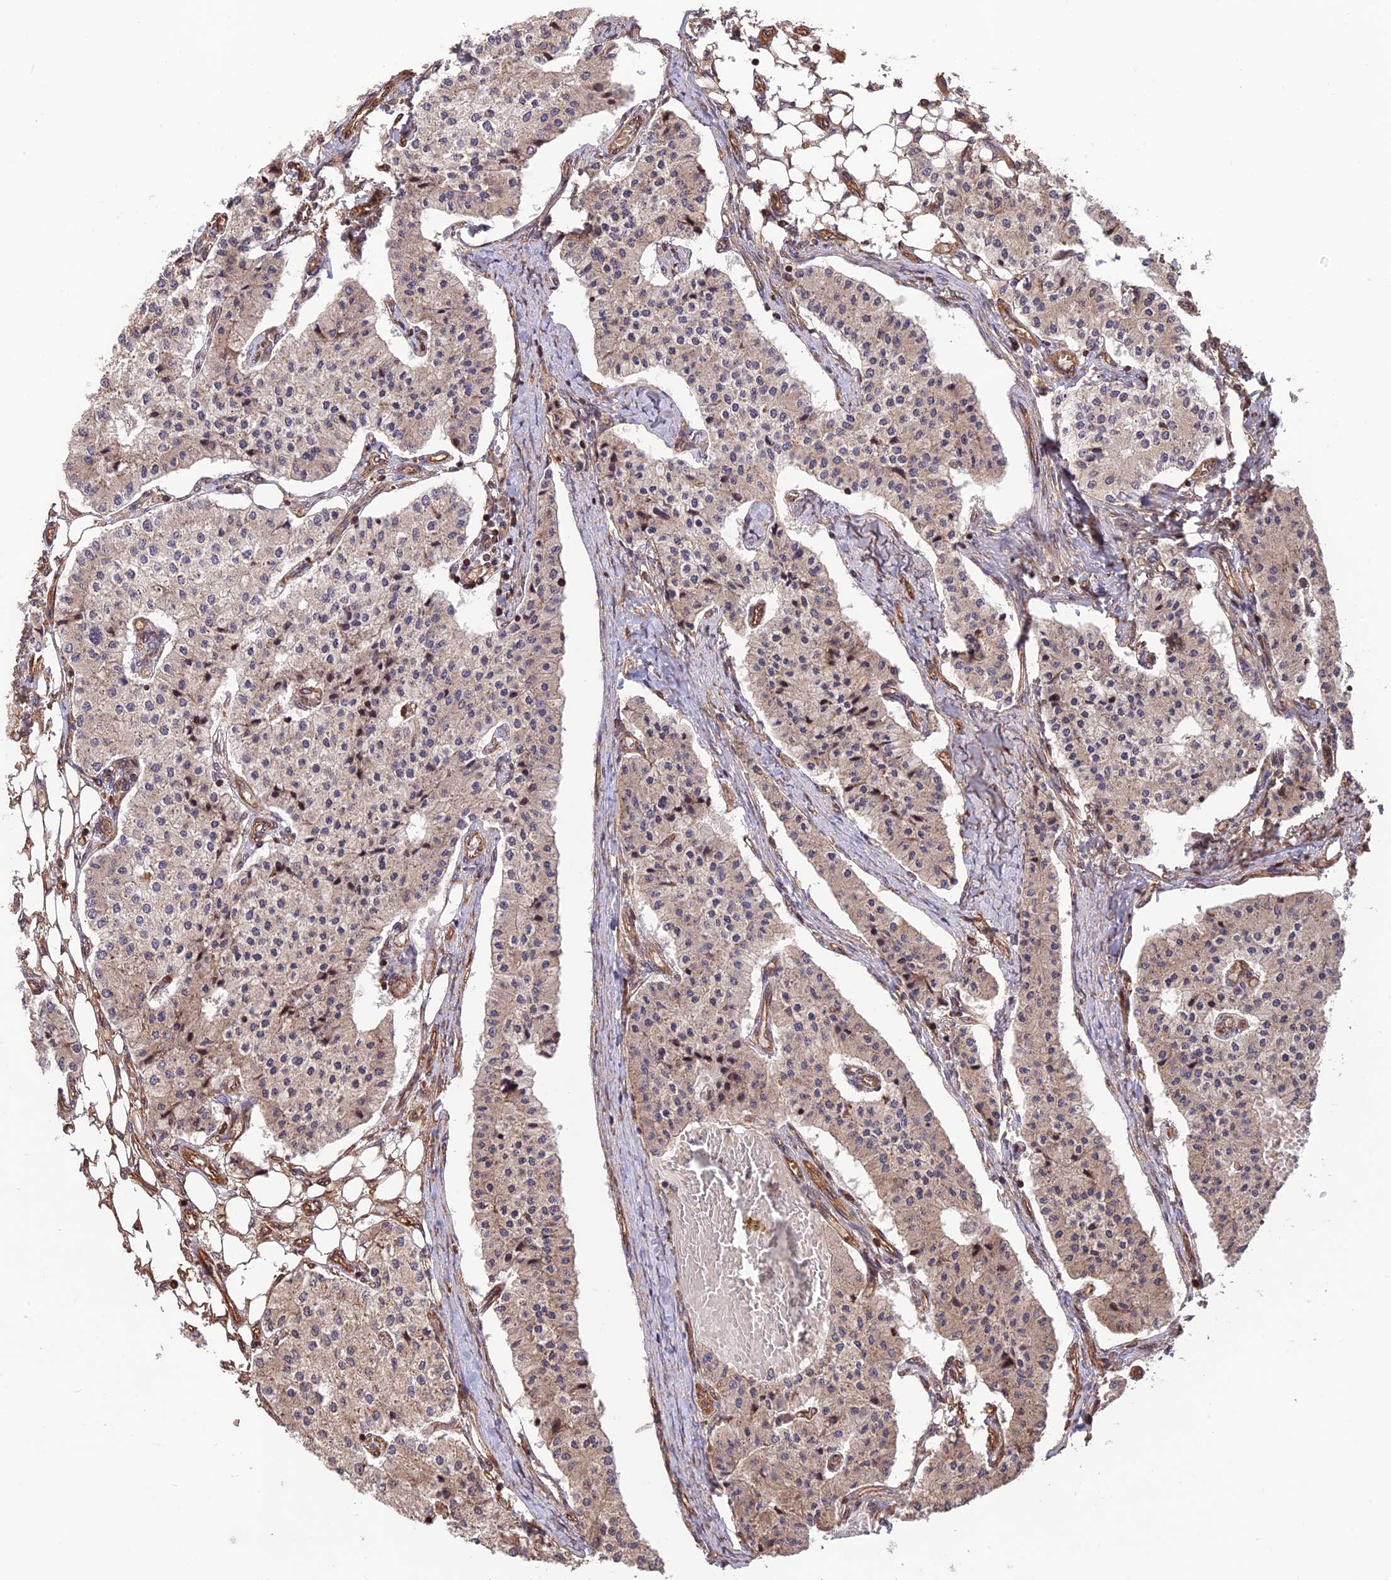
{"staining": {"intensity": "weak", "quantity": ">75%", "location": "cytoplasmic/membranous"}, "tissue": "carcinoid", "cell_type": "Tumor cells", "image_type": "cancer", "snomed": [{"axis": "morphology", "description": "Carcinoid, malignant, NOS"}, {"axis": "topography", "description": "Colon"}], "caption": "Carcinoid (malignant) stained with DAB (3,3'-diaminobenzidine) immunohistochemistry reveals low levels of weak cytoplasmic/membranous expression in approximately >75% of tumor cells.", "gene": "CREBL2", "patient": {"sex": "female", "age": 52}}